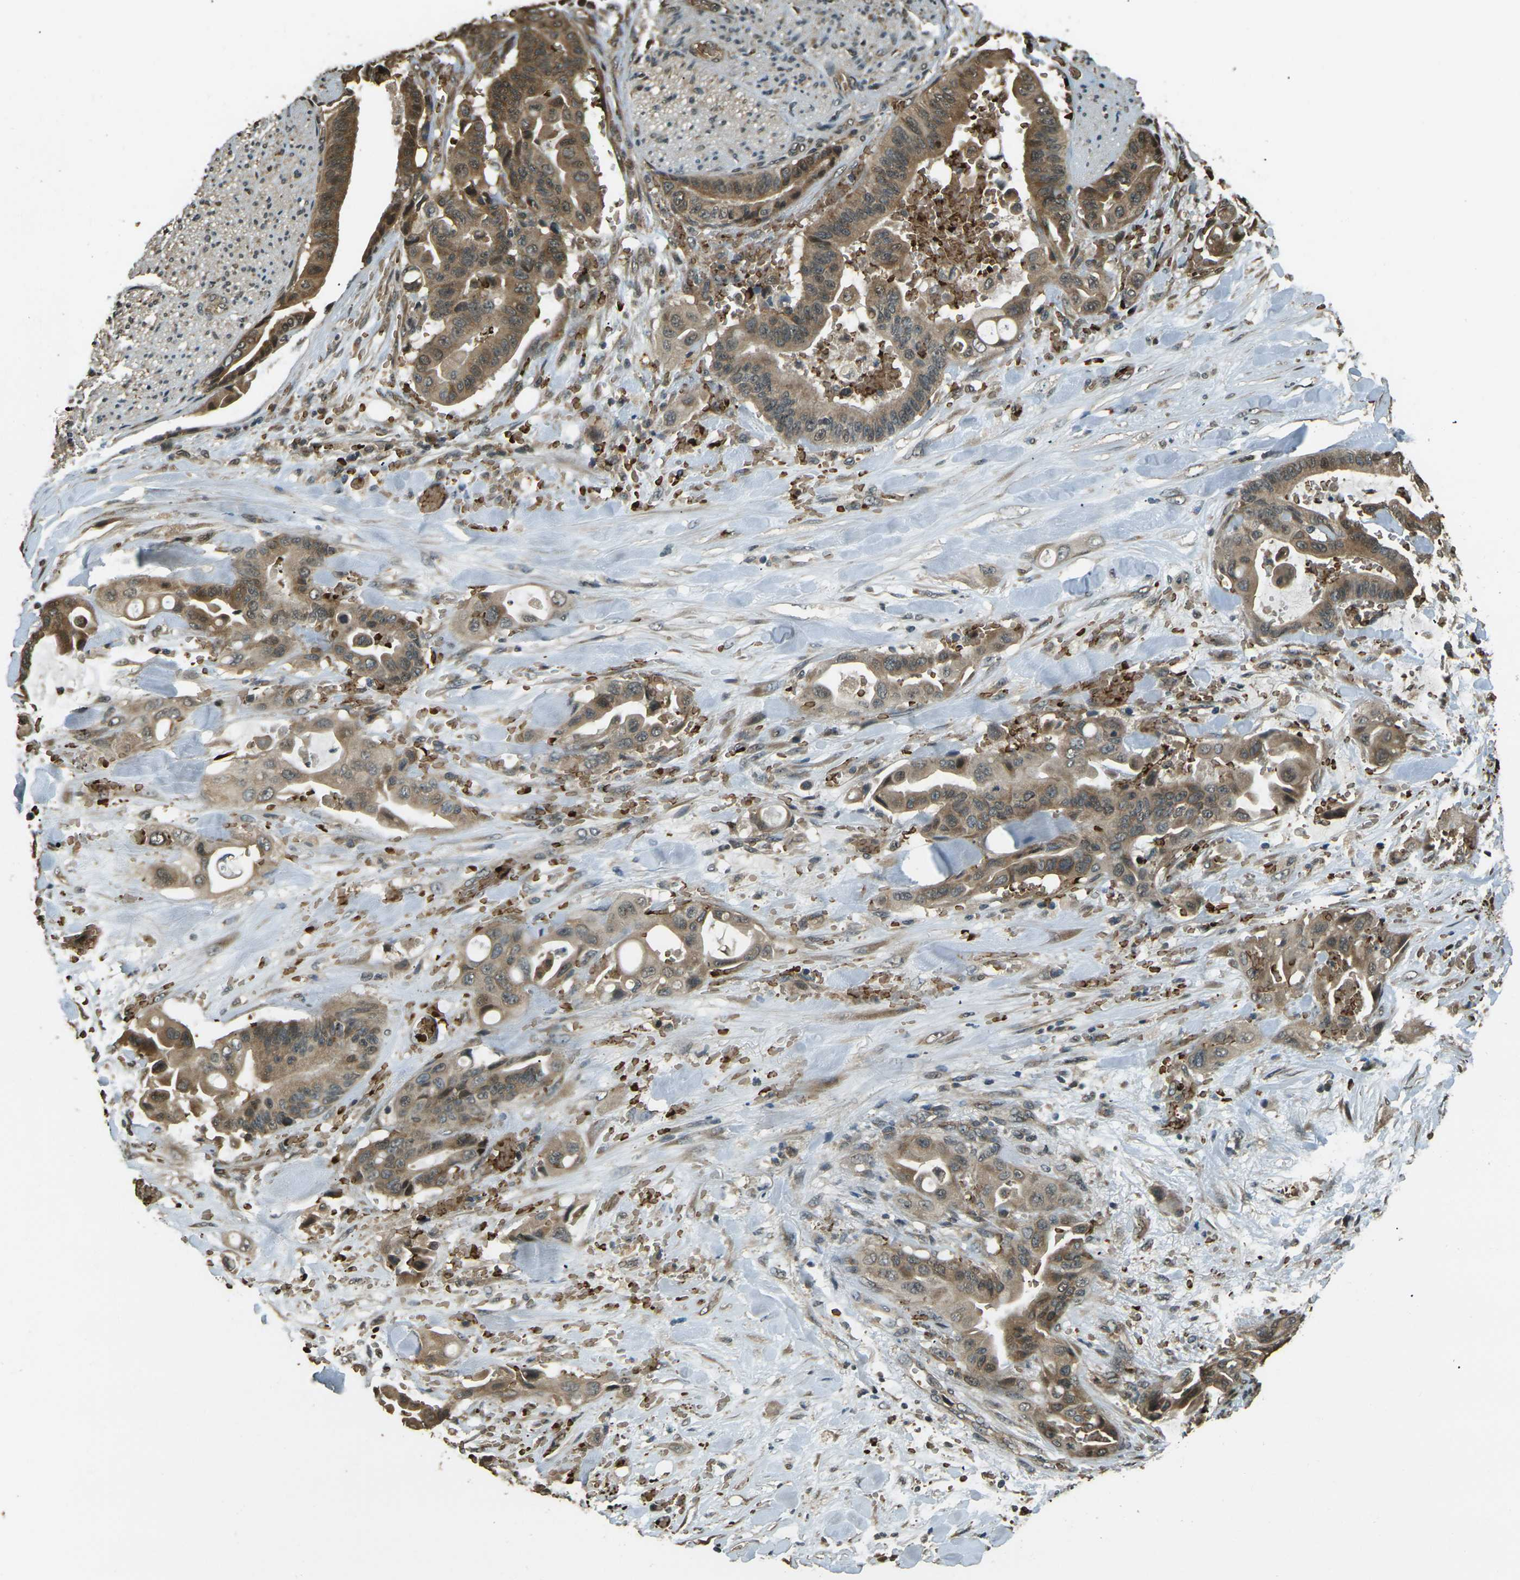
{"staining": {"intensity": "moderate", "quantity": ">75%", "location": "cytoplasmic/membranous"}, "tissue": "liver cancer", "cell_type": "Tumor cells", "image_type": "cancer", "snomed": [{"axis": "morphology", "description": "Cholangiocarcinoma"}, {"axis": "topography", "description": "Liver"}], "caption": "There is medium levels of moderate cytoplasmic/membranous positivity in tumor cells of cholangiocarcinoma (liver), as demonstrated by immunohistochemical staining (brown color).", "gene": "TOR1A", "patient": {"sex": "female", "age": 61}}